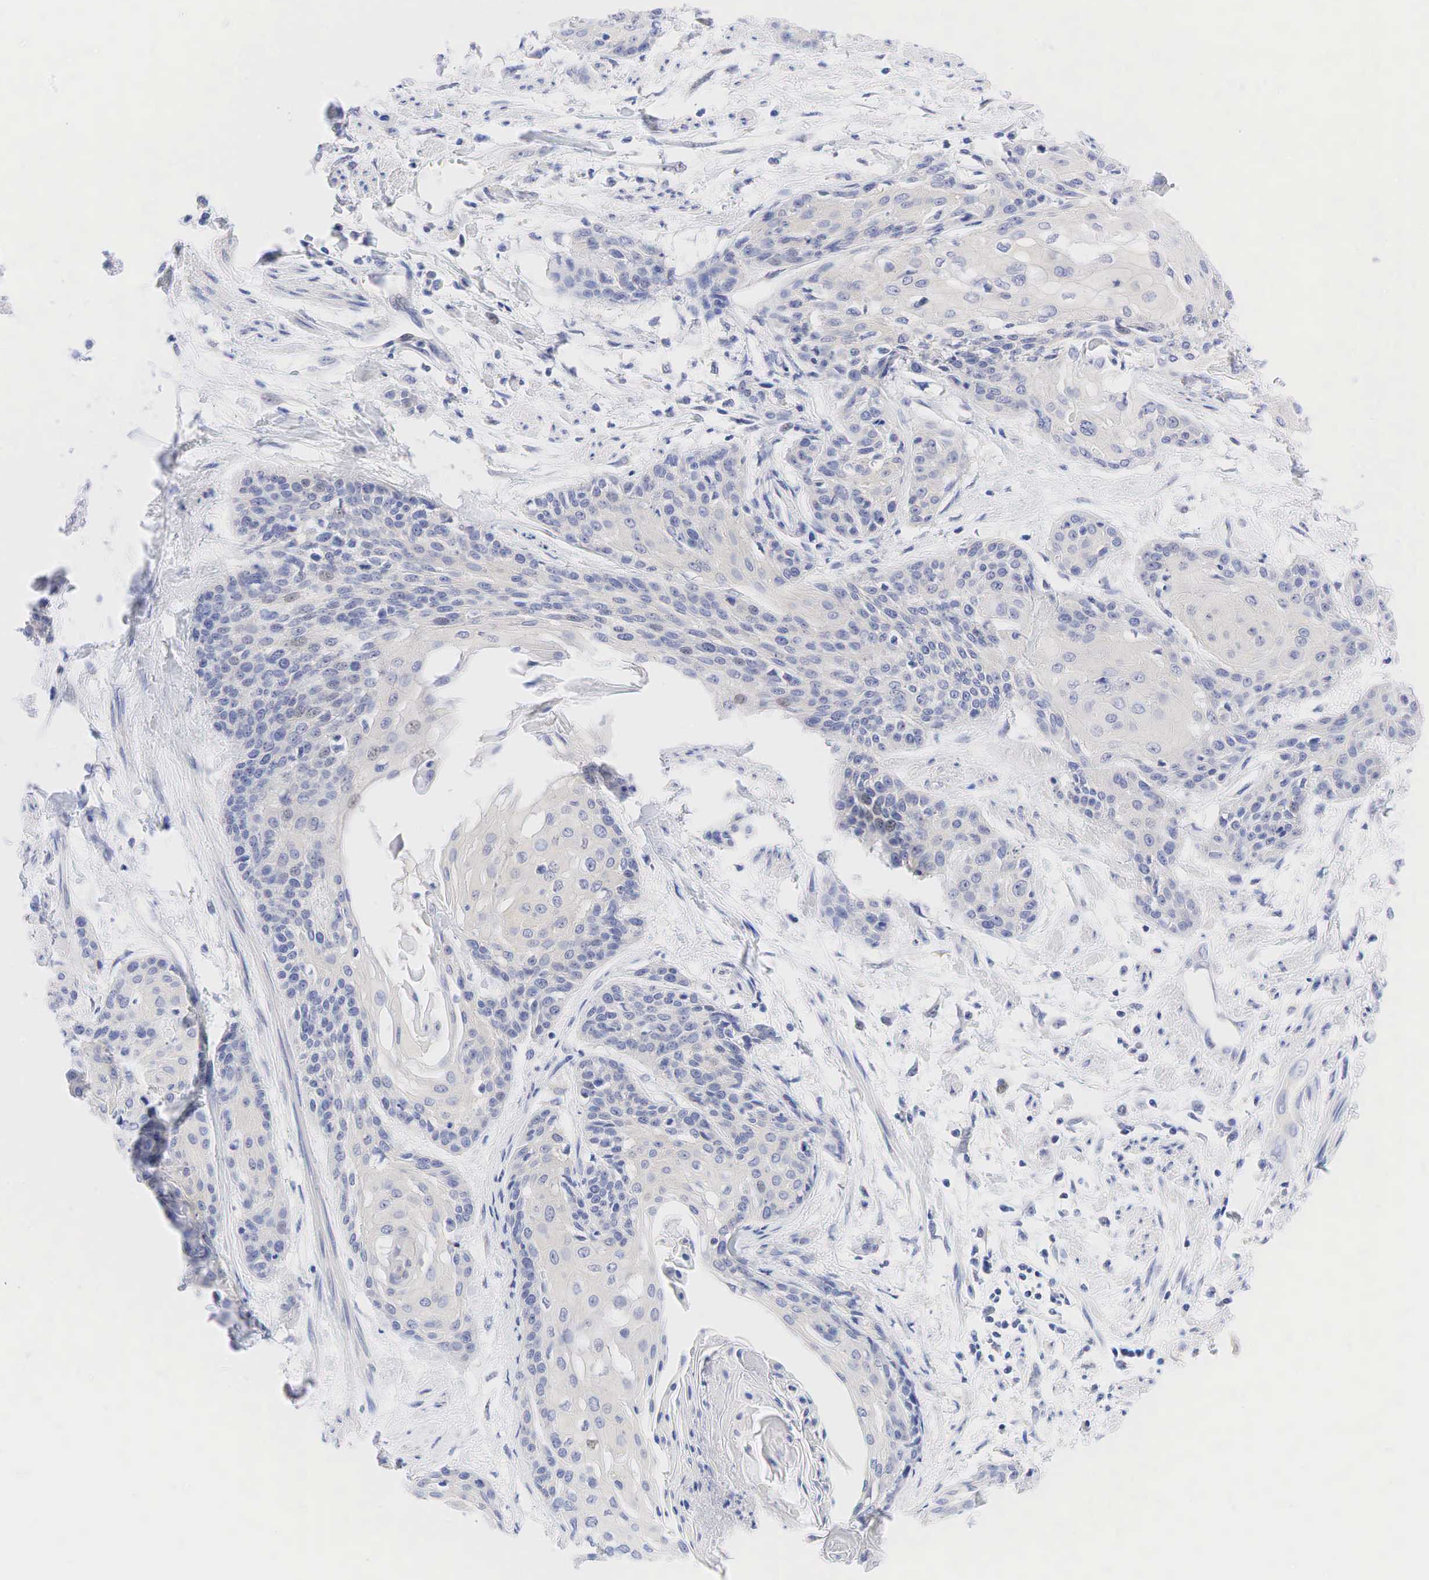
{"staining": {"intensity": "weak", "quantity": "25%-75%", "location": "cytoplasmic/membranous,nuclear"}, "tissue": "cervical cancer", "cell_type": "Tumor cells", "image_type": "cancer", "snomed": [{"axis": "morphology", "description": "Squamous cell carcinoma, NOS"}, {"axis": "topography", "description": "Cervix"}], "caption": "Squamous cell carcinoma (cervical) tissue displays weak cytoplasmic/membranous and nuclear staining in approximately 25%-75% of tumor cells", "gene": "AR", "patient": {"sex": "female", "age": 57}}